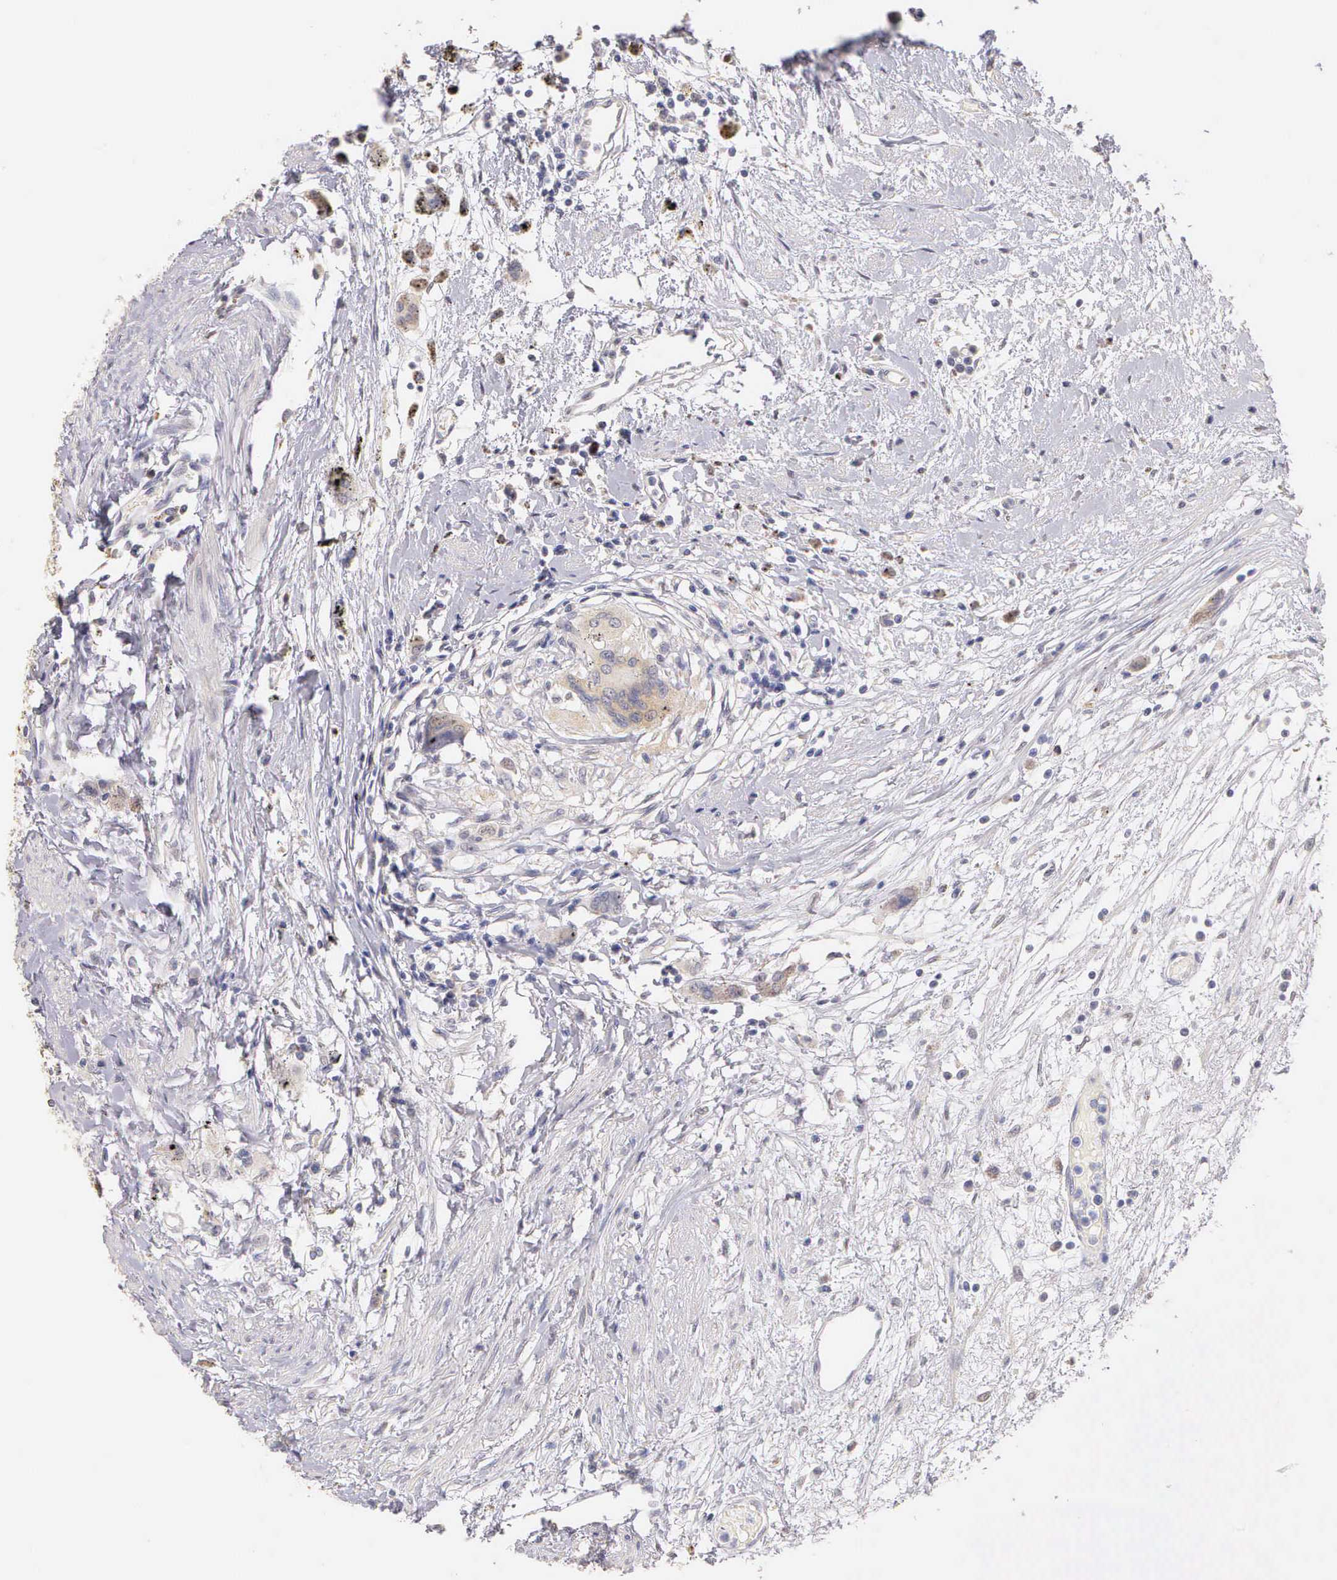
{"staining": {"intensity": "weak", "quantity": "<25%", "location": "cytoplasmic/membranous"}, "tissue": "urothelial cancer", "cell_type": "Tumor cells", "image_type": "cancer", "snomed": [{"axis": "morphology", "description": "Urothelial carcinoma, High grade"}, {"axis": "topography", "description": "Urinary bladder"}], "caption": "Urothelial cancer was stained to show a protein in brown. There is no significant staining in tumor cells.", "gene": "ESR1", "patient": {"sex": "male", "age": 78}}